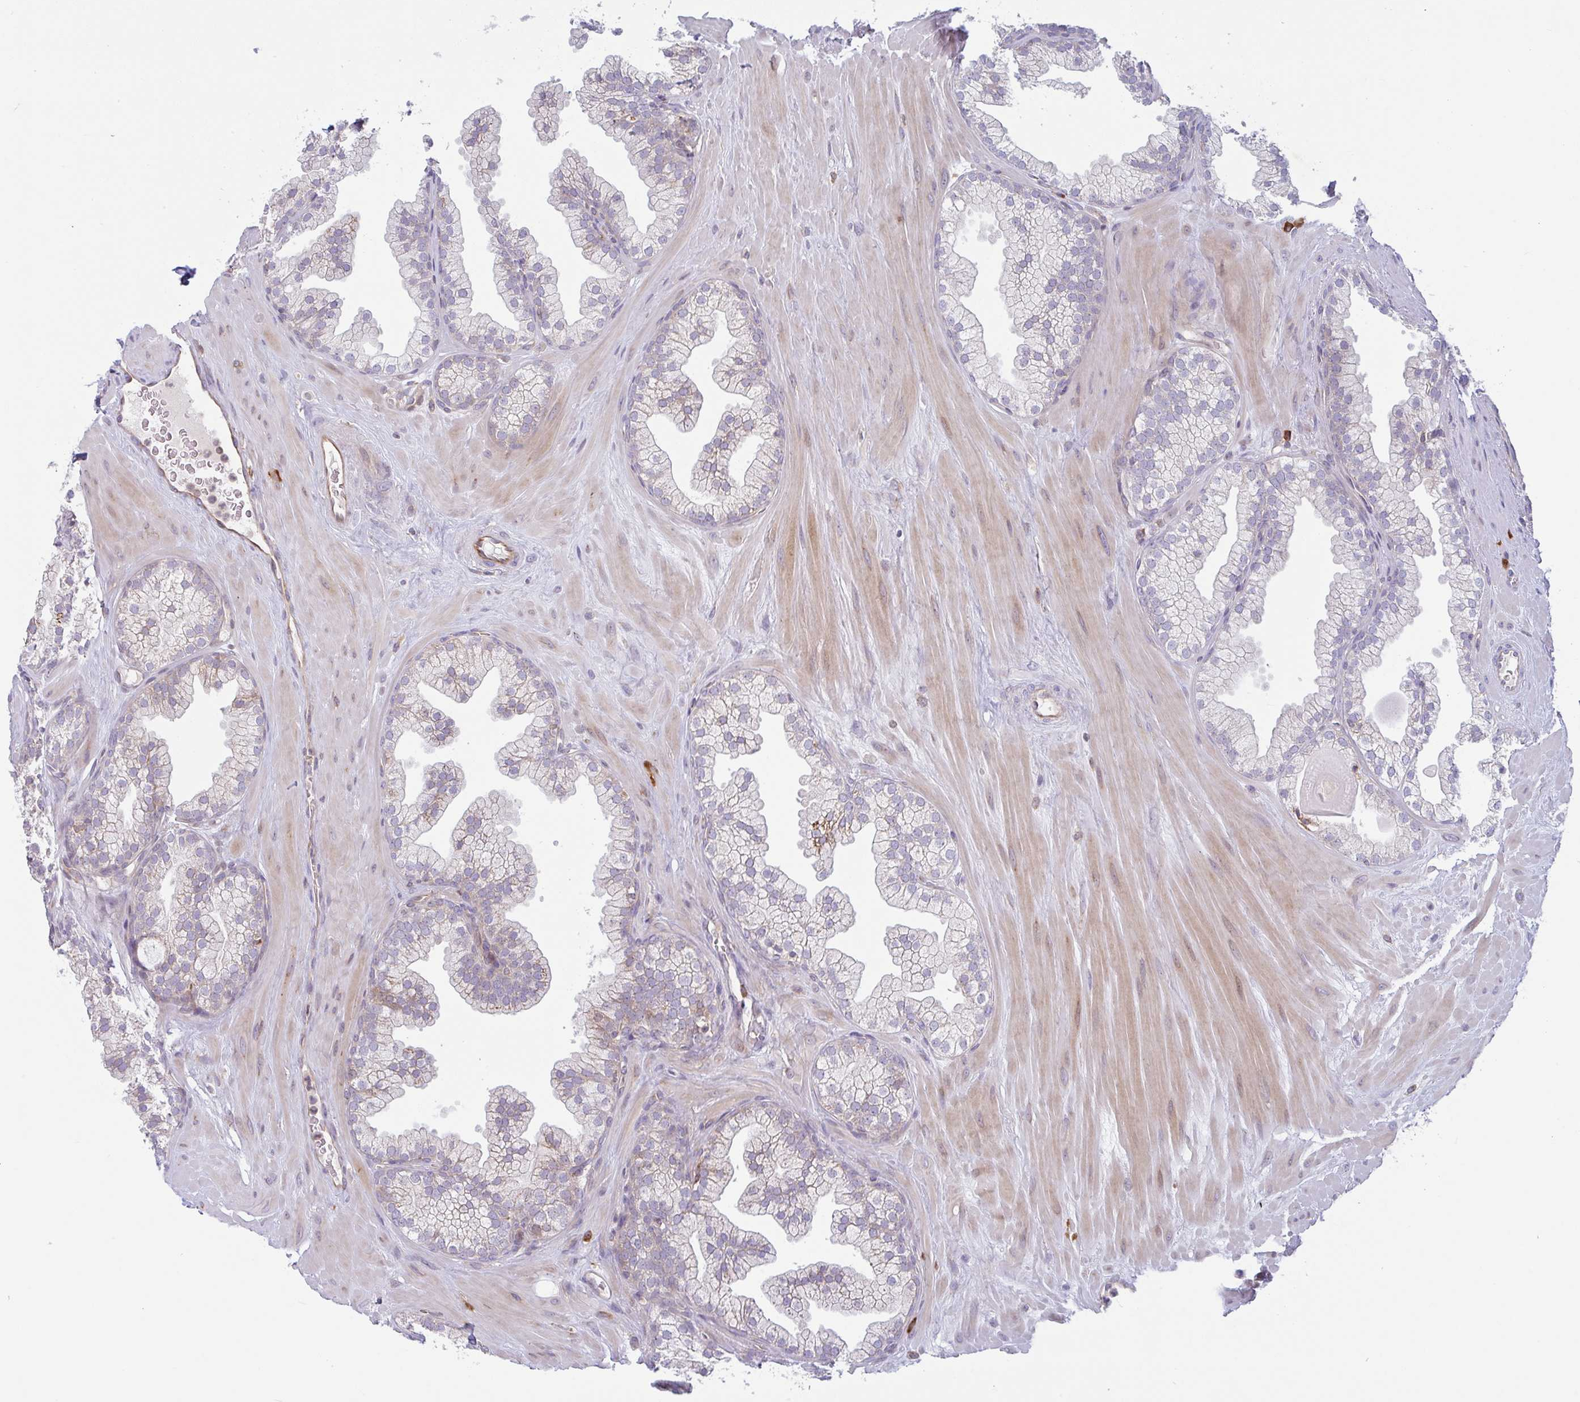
{"staining": {"intensity": "weak", "quantity": "25%-75%", "location": "cytoplasmic/membranous"}, "tissue": "prostate", "cell_type": "Glandular cells", "image_type": "normal", "snomed": [{"axis": "morphology", "description": "Normal tissue, NOS"}, {"axis": "topography", "description": "Prostate"}, {"axis": "topography", "description": "Peripheral nerve tissue"}], "caption": "Glandular cells demonstrate low levels of weak cytoplasmic/membranous staining in about 25%-75% of cells in unremarkable human prostate. Nuclei are stained in blue.", "gene": "RIT1", "patient": {"sex": "male", "age": 61}}